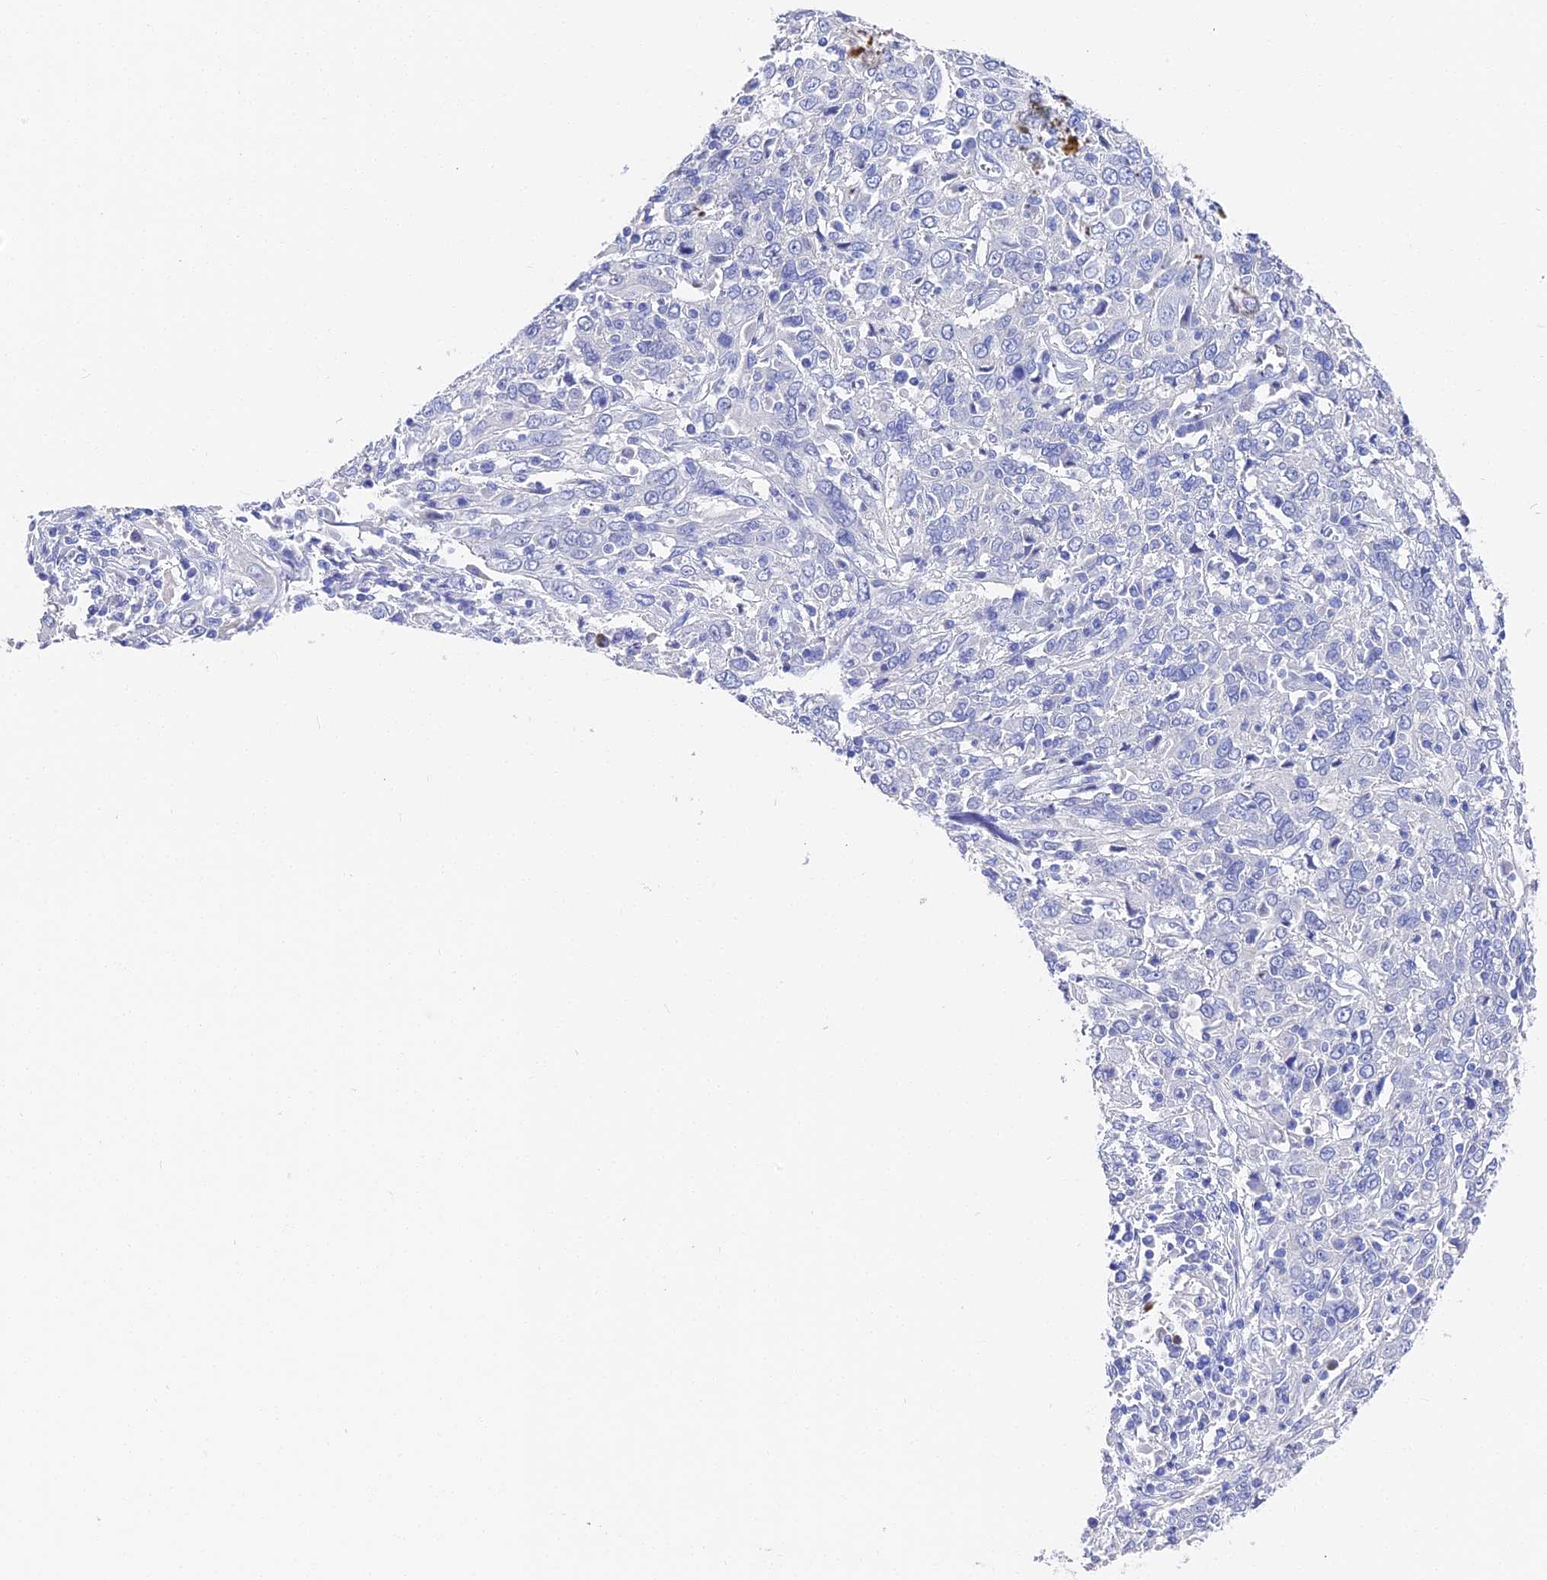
{"staining": {"intensity": "negative", "quantity": "none", "location": "none"}, "tissue": "cervical cancer", "cell_type": "Tumor cells", "image_type": "cancer", "snomed": [{"axis": "morphology", "description": "Squamous cell carcinoma, NOS"}, {"axis": "topography", "description": "Cervix"}], "caption": "An image of cervical squamous cell carcinoma stained for a protein exhibits no brown staining in tumor cells.", "gene": "VPS33B", "patient": {"sex": "female", "age": 46}}